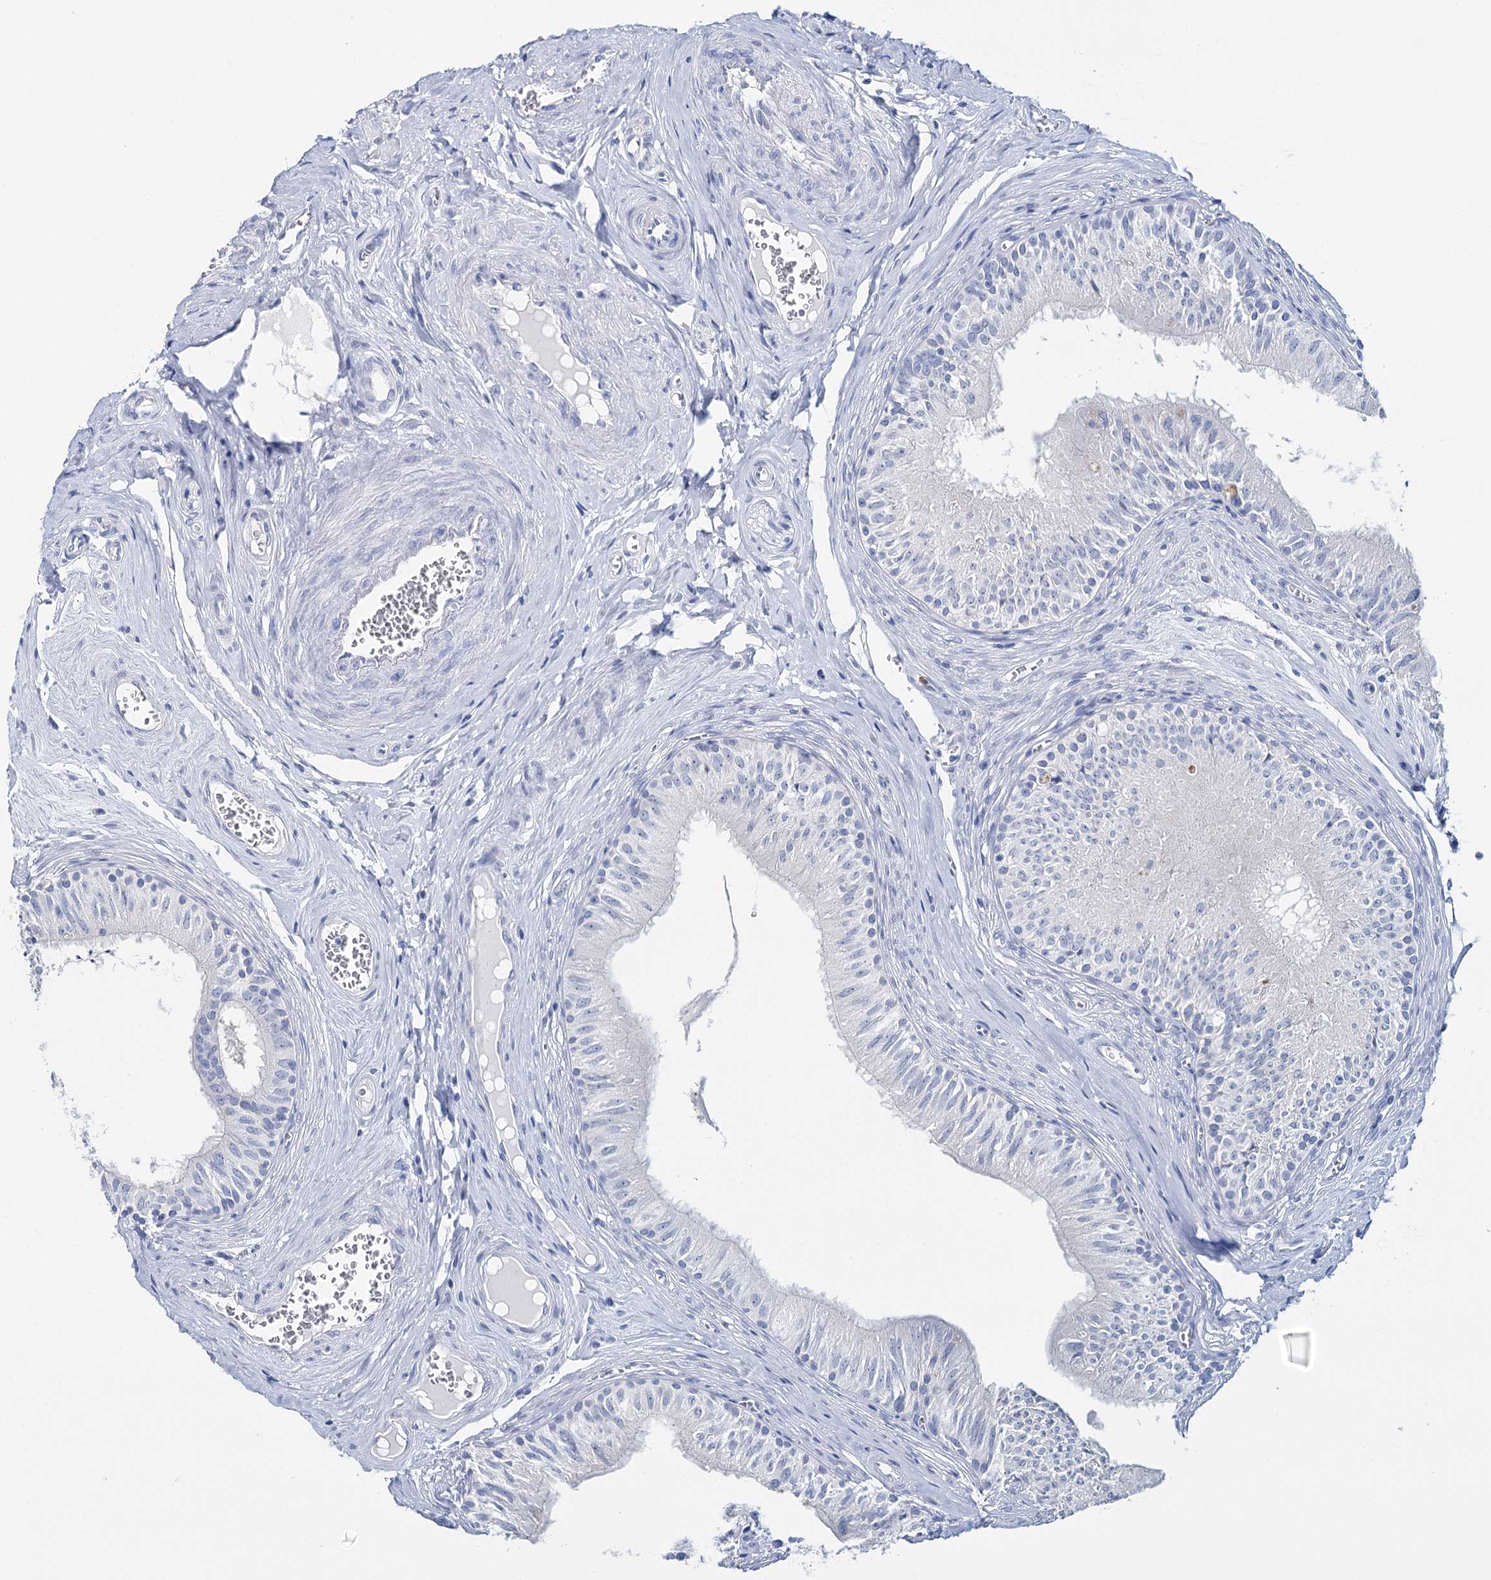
{"staining": {"intensity": "negative", "quantity": "none", "location": "none"}, "tissue": "epididymis", "cell_type": "Glandular cells", "image_type": "normal", "snomed": [{"axis": "morphology", "description": "Normal tissue, NOS"}, {"axis": "topography", "description": "Epididymis"}], "caption": "DAB (3,3'-diaminobenzidine) immunohistochemical staining of unremarkable human epididymis shows no significant positivity in glandular cells.", "gene": "CEACAM8", "patient": {"sex": "male", "age": 46}}